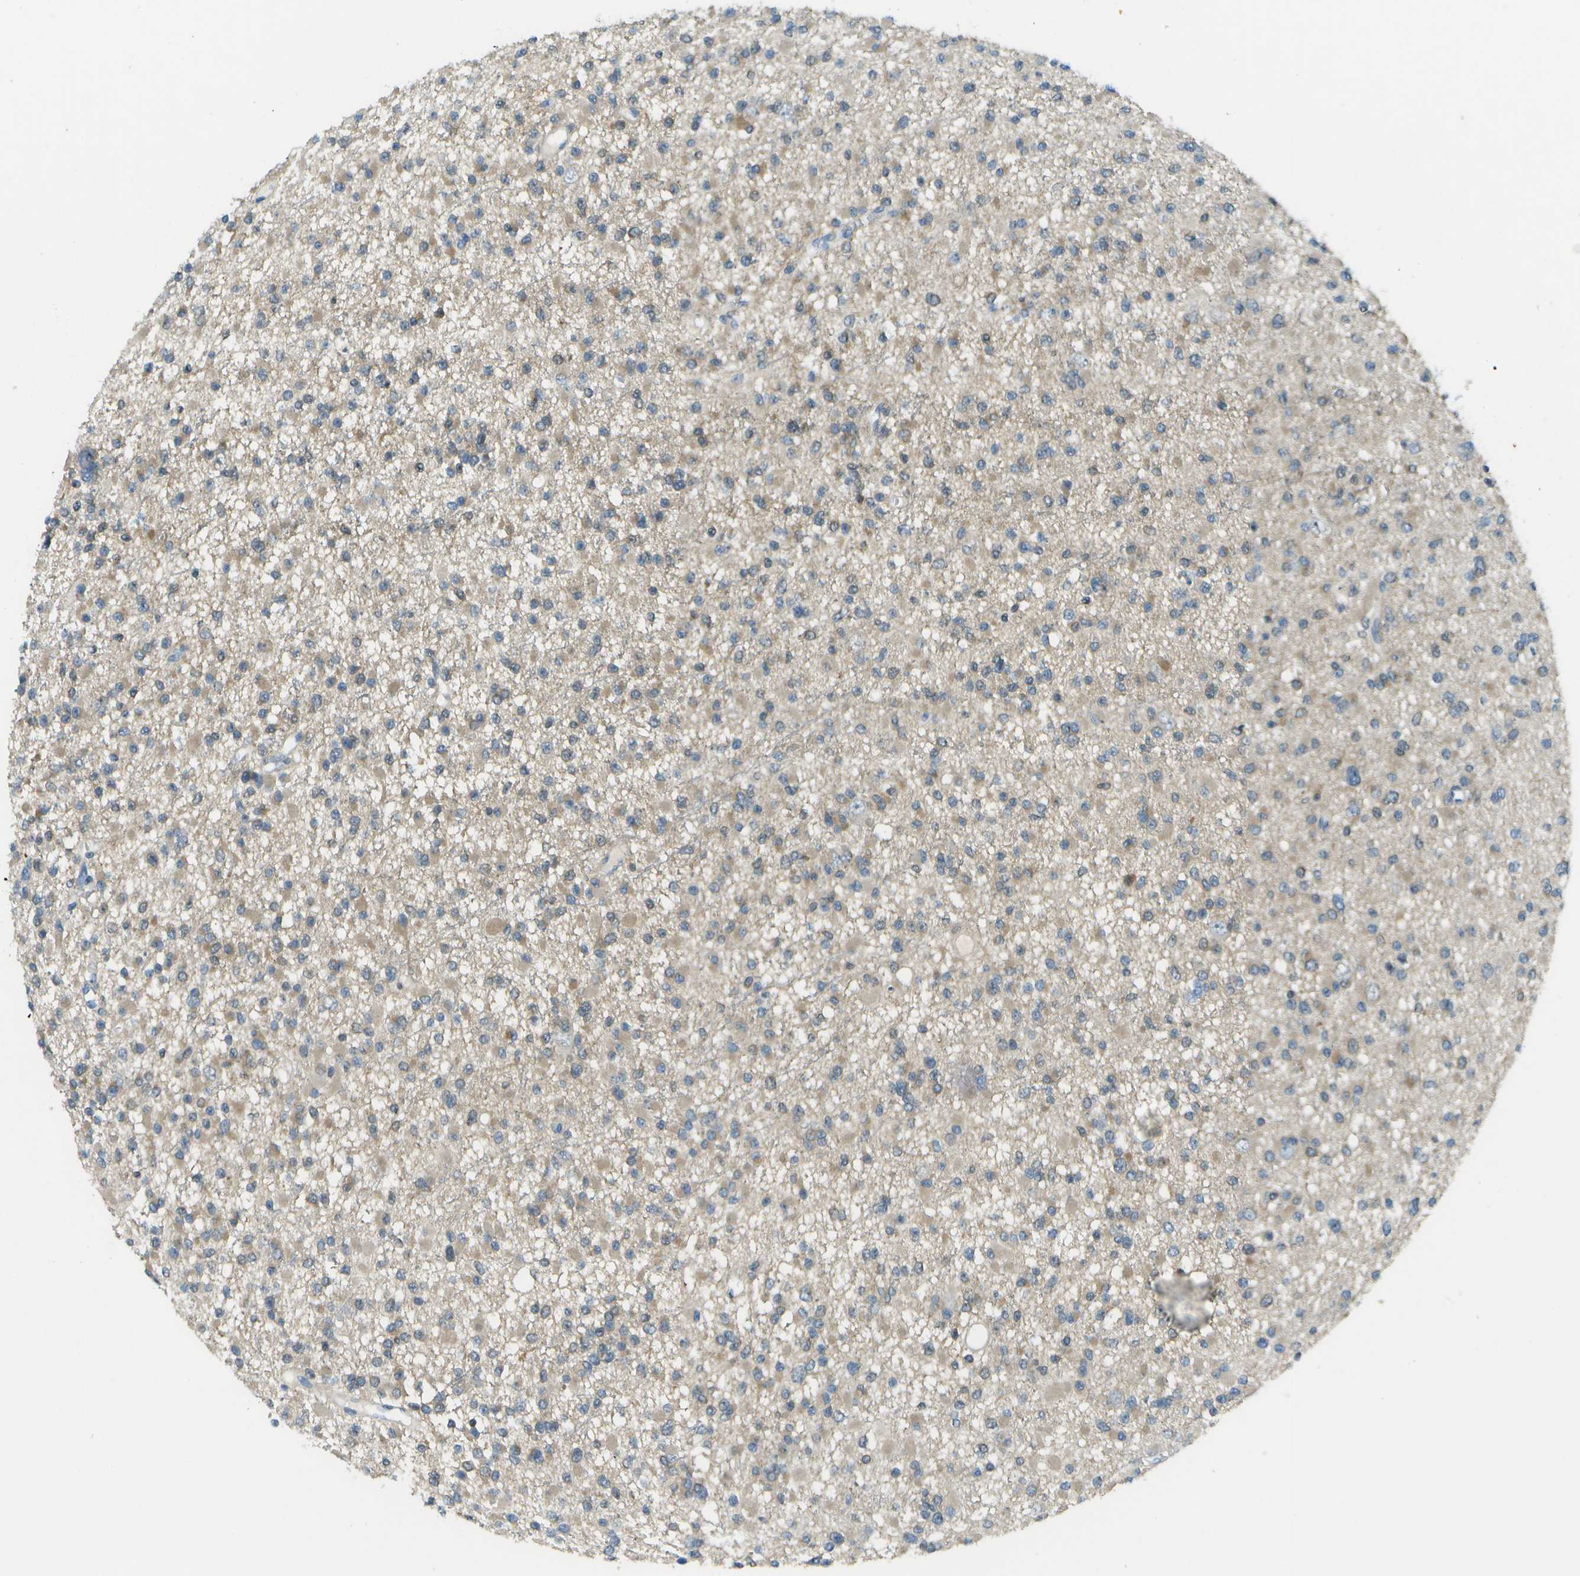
{"staining": {"intensity": "weak", "quantity": "25%-75%", "location": "cytoplasmic/membranous"}, "tissue": "glioma", "cell_type": "Tumor cells", "image_type": "cancer", "snomed": [{"axis": "morphology", "description": "Glioma, malignant, Low grade"}, {"axis": "topography", "description": "Brain"}], "caption": "Low-grade glioma (malignant) stained for a protein displays weak cytoplasmic/membranous positivity in tumor cells.", "gene": "CDH23", "patient": {"sex": "female", "age": 22}}